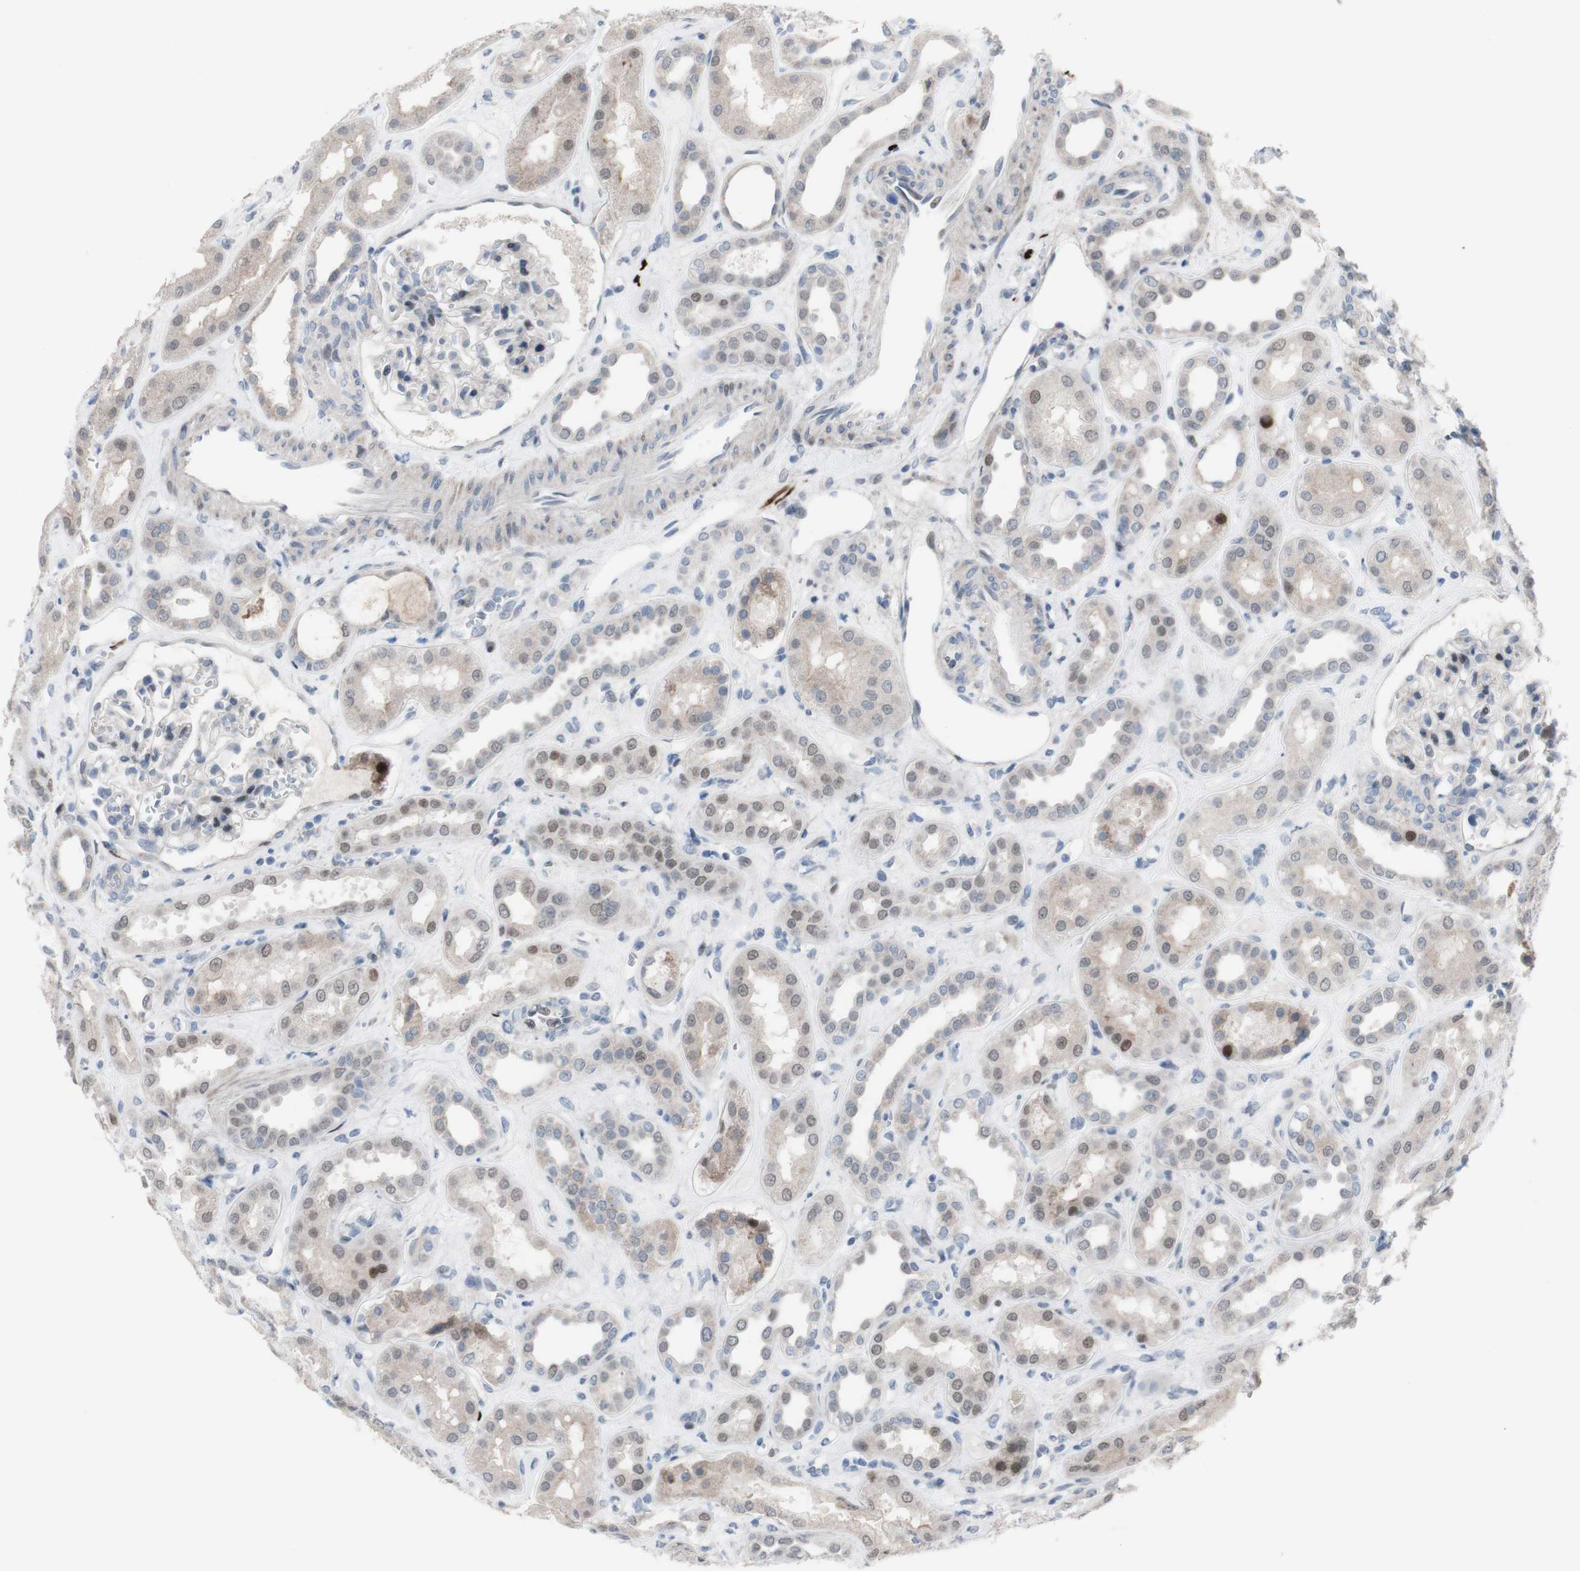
{"staining": {"intensity": "weak", "quantity": "<25%", "location": "nuclear"}, "tissue": "kidney", "cell_type": "Cells in glomeruli", "image_type": "normal", "snomed": [{"axis": "morphology", "description": "Normal tissue, NOS"}, {"axis": "topography", "description": "Kidney"}], "caption": "DAB (3,3'-diaminobenzidine) immunohistochemical staining of unremarkable kidney demonstrates no significant positivity in cells in glomeruli.", "gene": "PHTF2", "patient": {"sex": "male", "age": 59}}